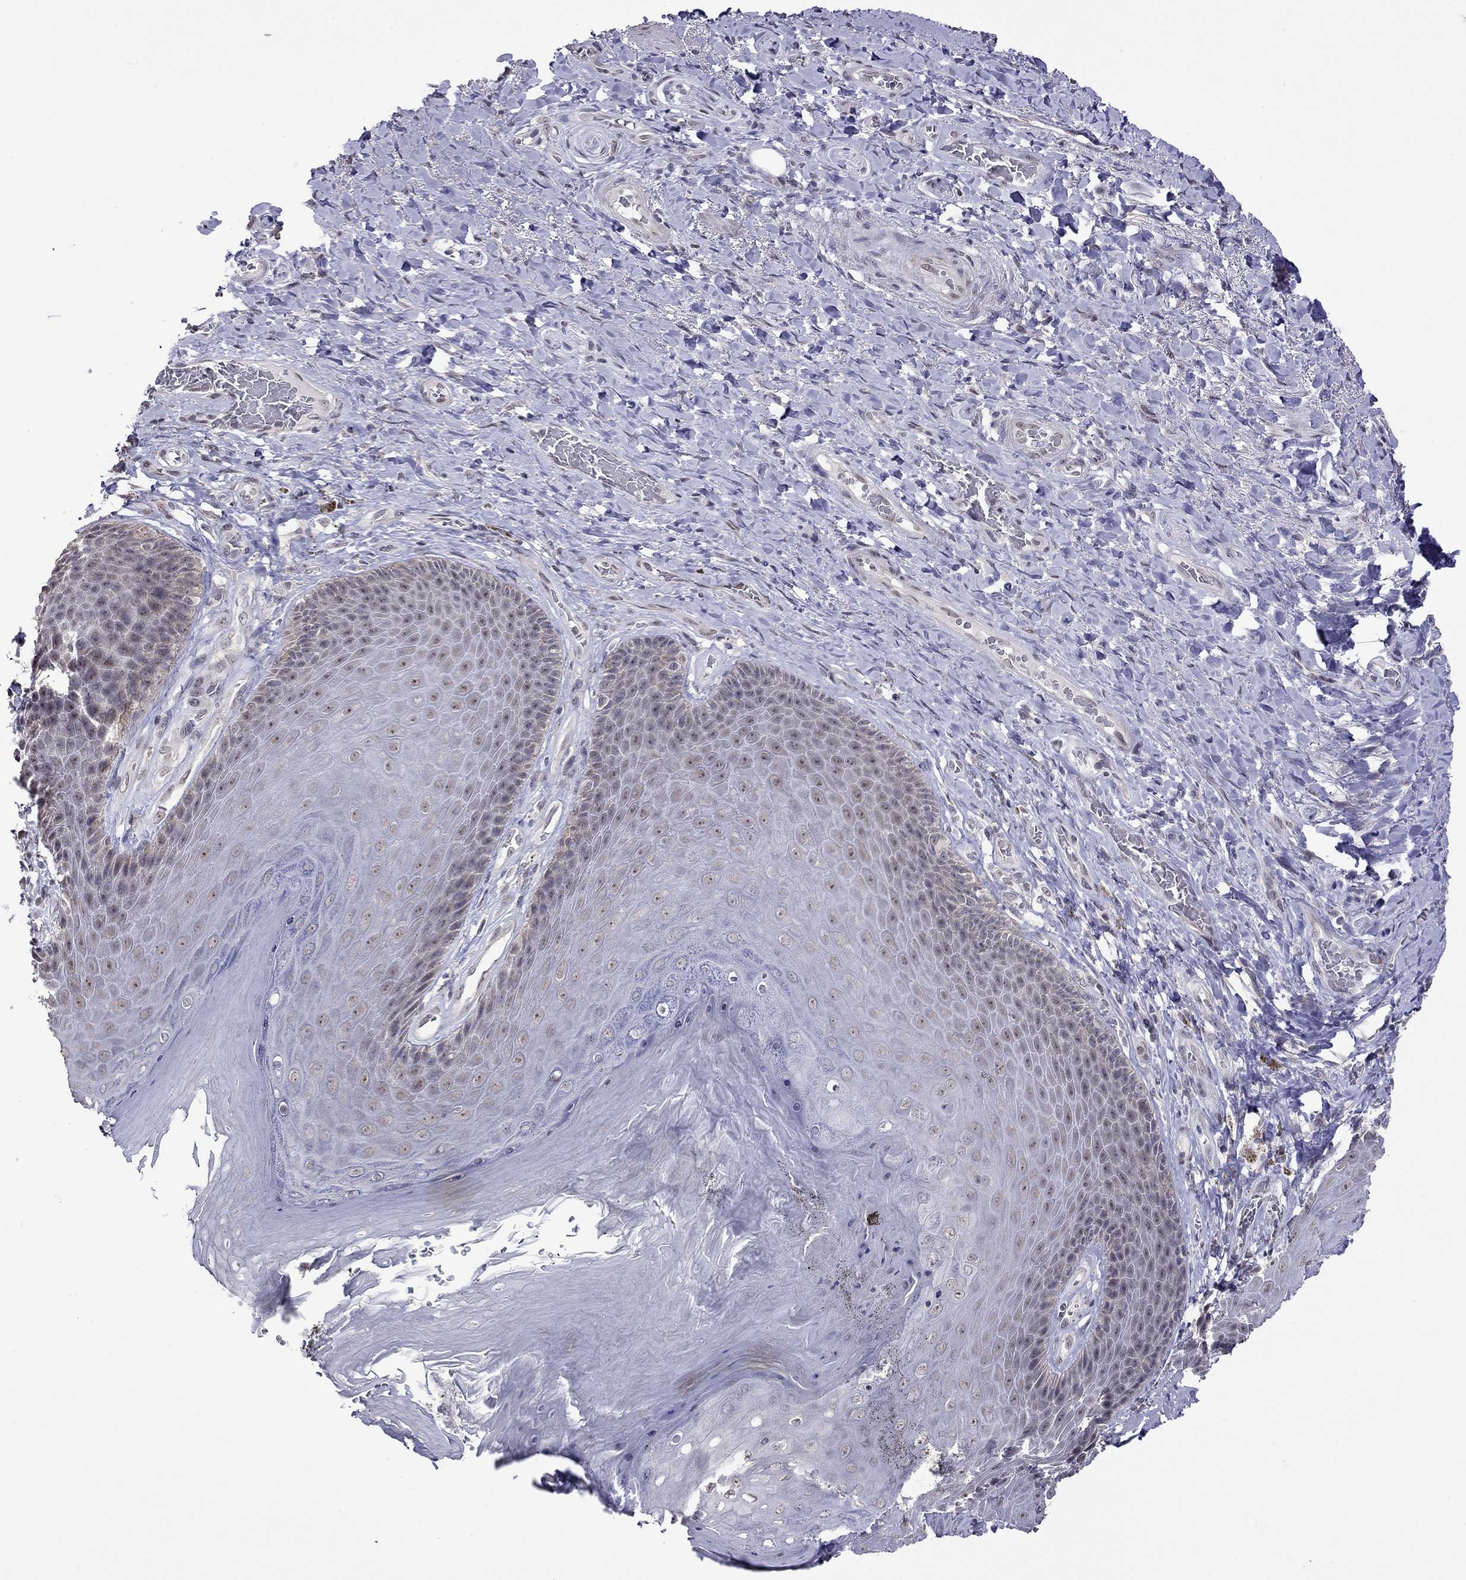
{"staining": {"intensity": "weak", "quantity": "25%-75%", "location": "nuclear"}, "tissue": "skin", "cell_type": "Epidermal cells", "image_type": "normal", "snomed": [{"axis": "morphology", "description": "Normal tissue, NOS"}, {"axis": "topography", "description": "Skeletal muscle"}, {"axis": "topography", "description": "Anal"}, {"axis": "topography", "description": "Peripheral nerve tissue"}], "caption": "Skin stained with a brown dye displays weak nuclear positive positivity in about 25%-75% of epidermal cells.", "gene": "HES5", "patient": {"sex": "male", "age": 53}}